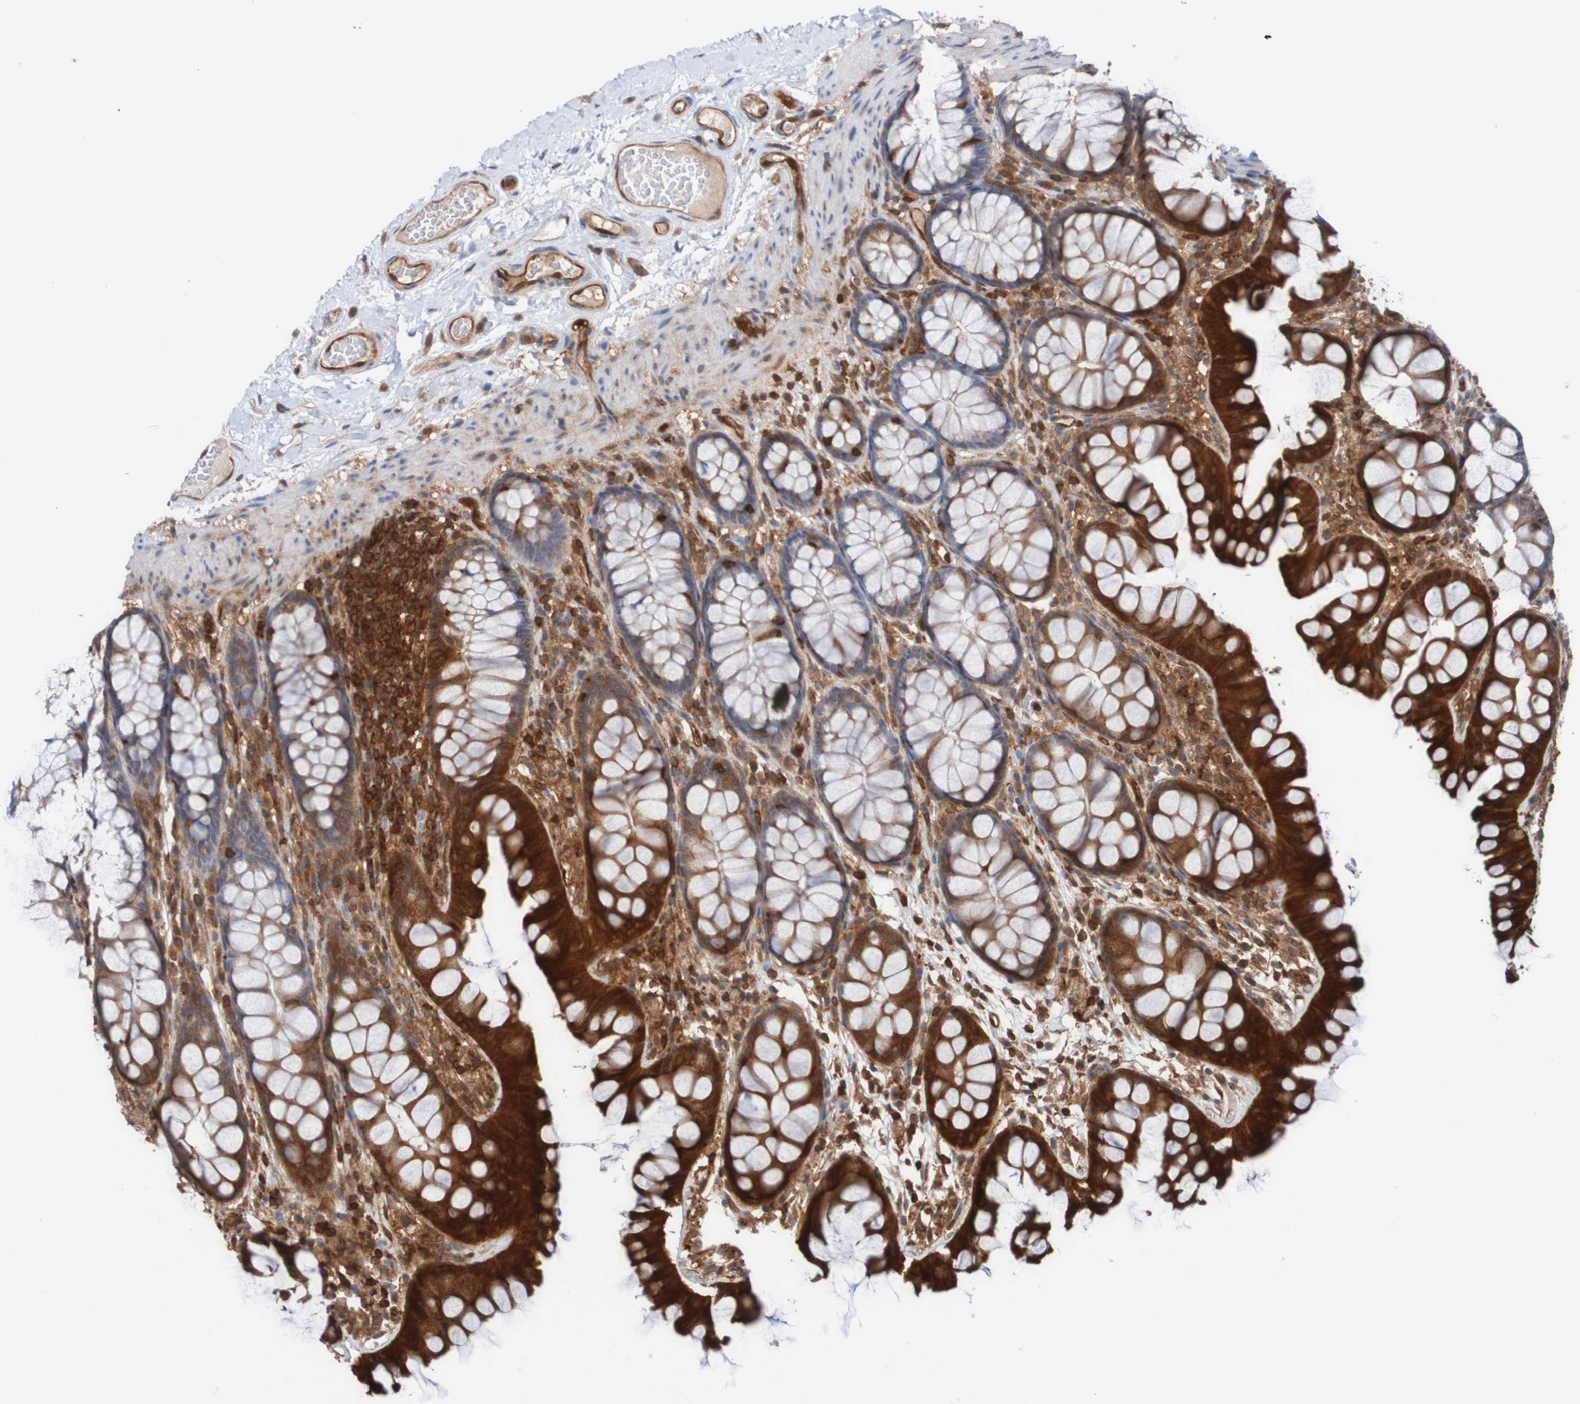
{"staining": {"intensity": "moderate", "quantity": ">75%", "location": "cytoplasmic/membranous"}, "tissue": "colon", "cell_type": "Endothelial cells", "image_type": "normal", "snomed": [{"axis": "morphology", "description": "Normal tissue, NOS"}, {"axis": "topography", "description": "Colon"}], "caption": "Moderate cytoplasmic/membranous positivity is identified in approximately >75% of endothelial cells in unremarkable colon.", "gene": "RIGI", "patient": {"sex": "female", "age": 55}}